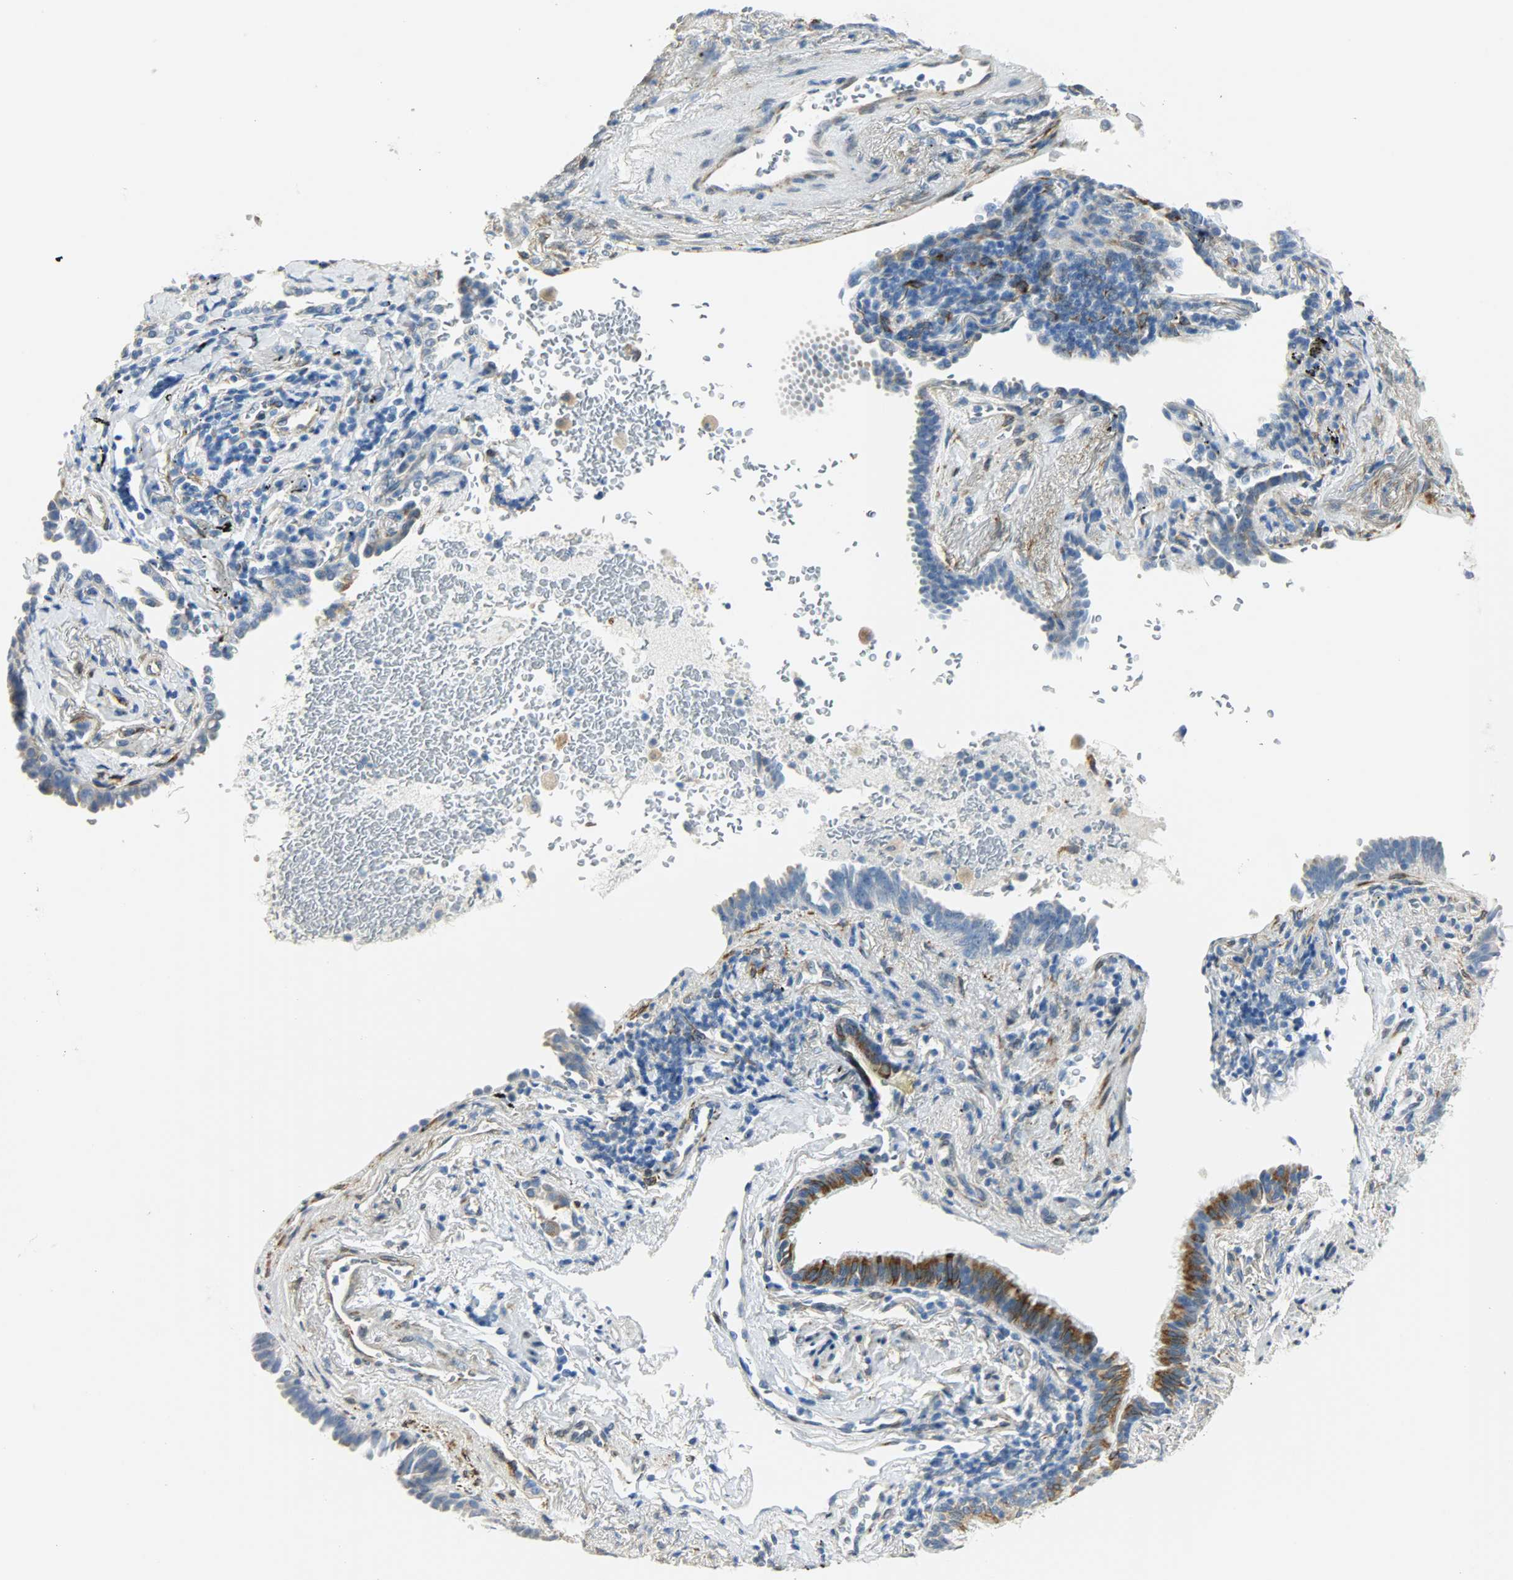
{"staining": {"intensity": "weak", "quantity": "25%-75%", "location": "cytoplasmic/membranous"}, "tissue": "lung cancer", "cell_type": "Tumor cells", "image_type": "cancer", "snomed": [{"axis": "morphology", "description": "Adenocarcinoma, NOS"}, {"axis": "topography", "description": "Lung"}], "caption": "Human lung cancer stained with a brown dye demonstrates weak cytoplasmic/membranous positive staining in about 25%-75% of tumor cells.", "gene": "PKD2", "patient": {"sex": "female", "age": 64}}